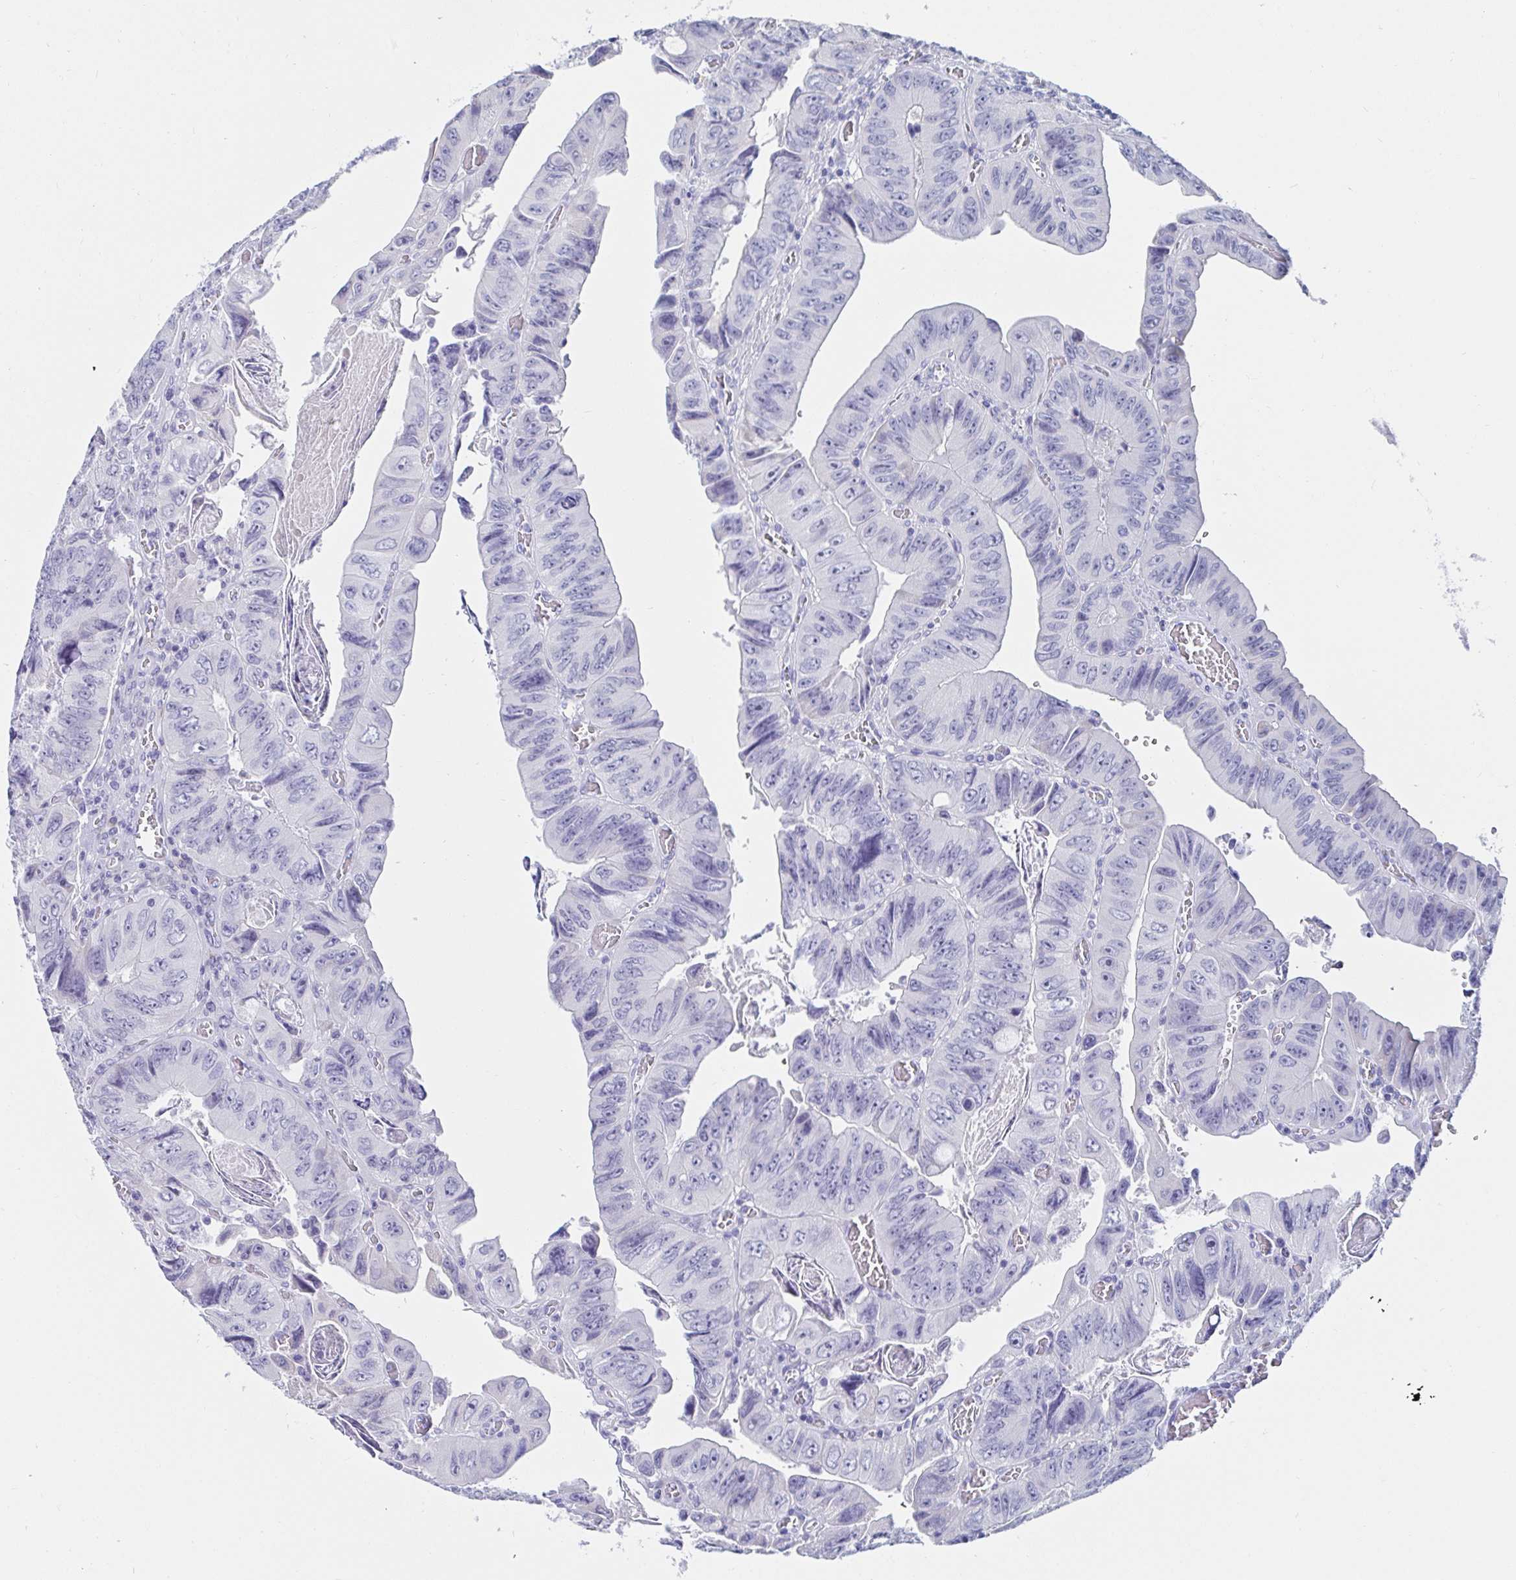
{"staining": {"intensity": "negative", "quantity": "none", "location": "none"}, "tissue": "colorectal cancer", "cell_type": "Tumor cells", "image_type": "cancer", "snomed": [{"axis": "morphology", "description": "Adenocarcinoma, NOS"}, {"axis": "topography", "description": "Colon"}], "caption": "There is no significant expression in tumor cells of colorectal cancer (adenocarcinoma). (DAB (3,3'-diaminobenzidine) IHC with hematoxylin counter stain).", "gene": "C4orf17", "patient": {"sex": "female", "age": 84}}